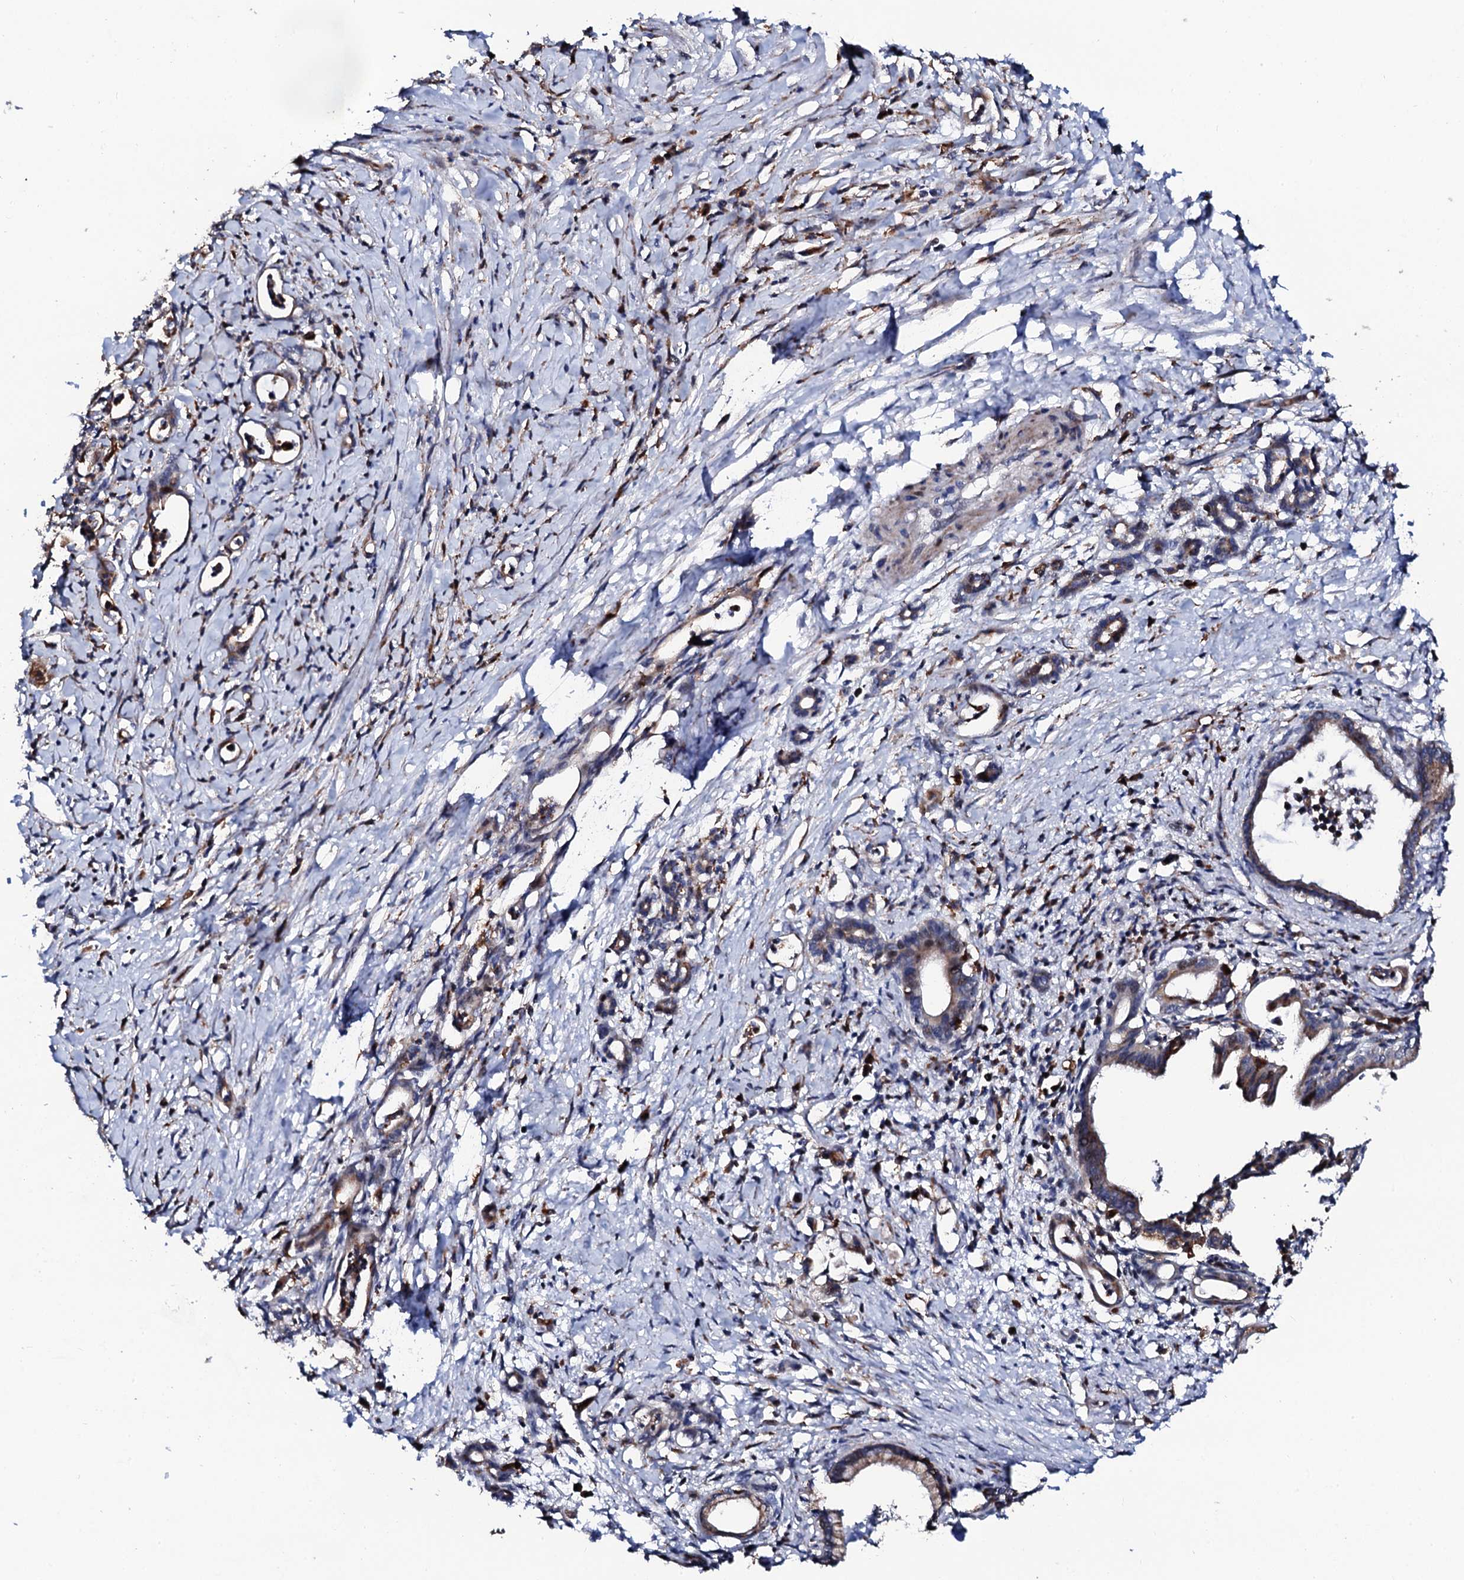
{"staining": {"intensity": "moderate", "quantity": "25%-75%", "location": "cytoplasmic/membranous"}, "tissue": "pancreatic cancer", "cell_type": "Tumor cells", "image_type": "cancer", "snomed": [{"axis": "morphology", "description": "Adenocarcinoma, NOS"}, {"axis": "topography", "description": "Pancreas"}], "caption": "A brown stain labels moderate cytoplasmic/membranous expression of a protein in pancreatic cancer (adenocarcinoma) tumor cells.", "gene": "TCIRG1", "patient": {"sex": "female", "age": 55}}